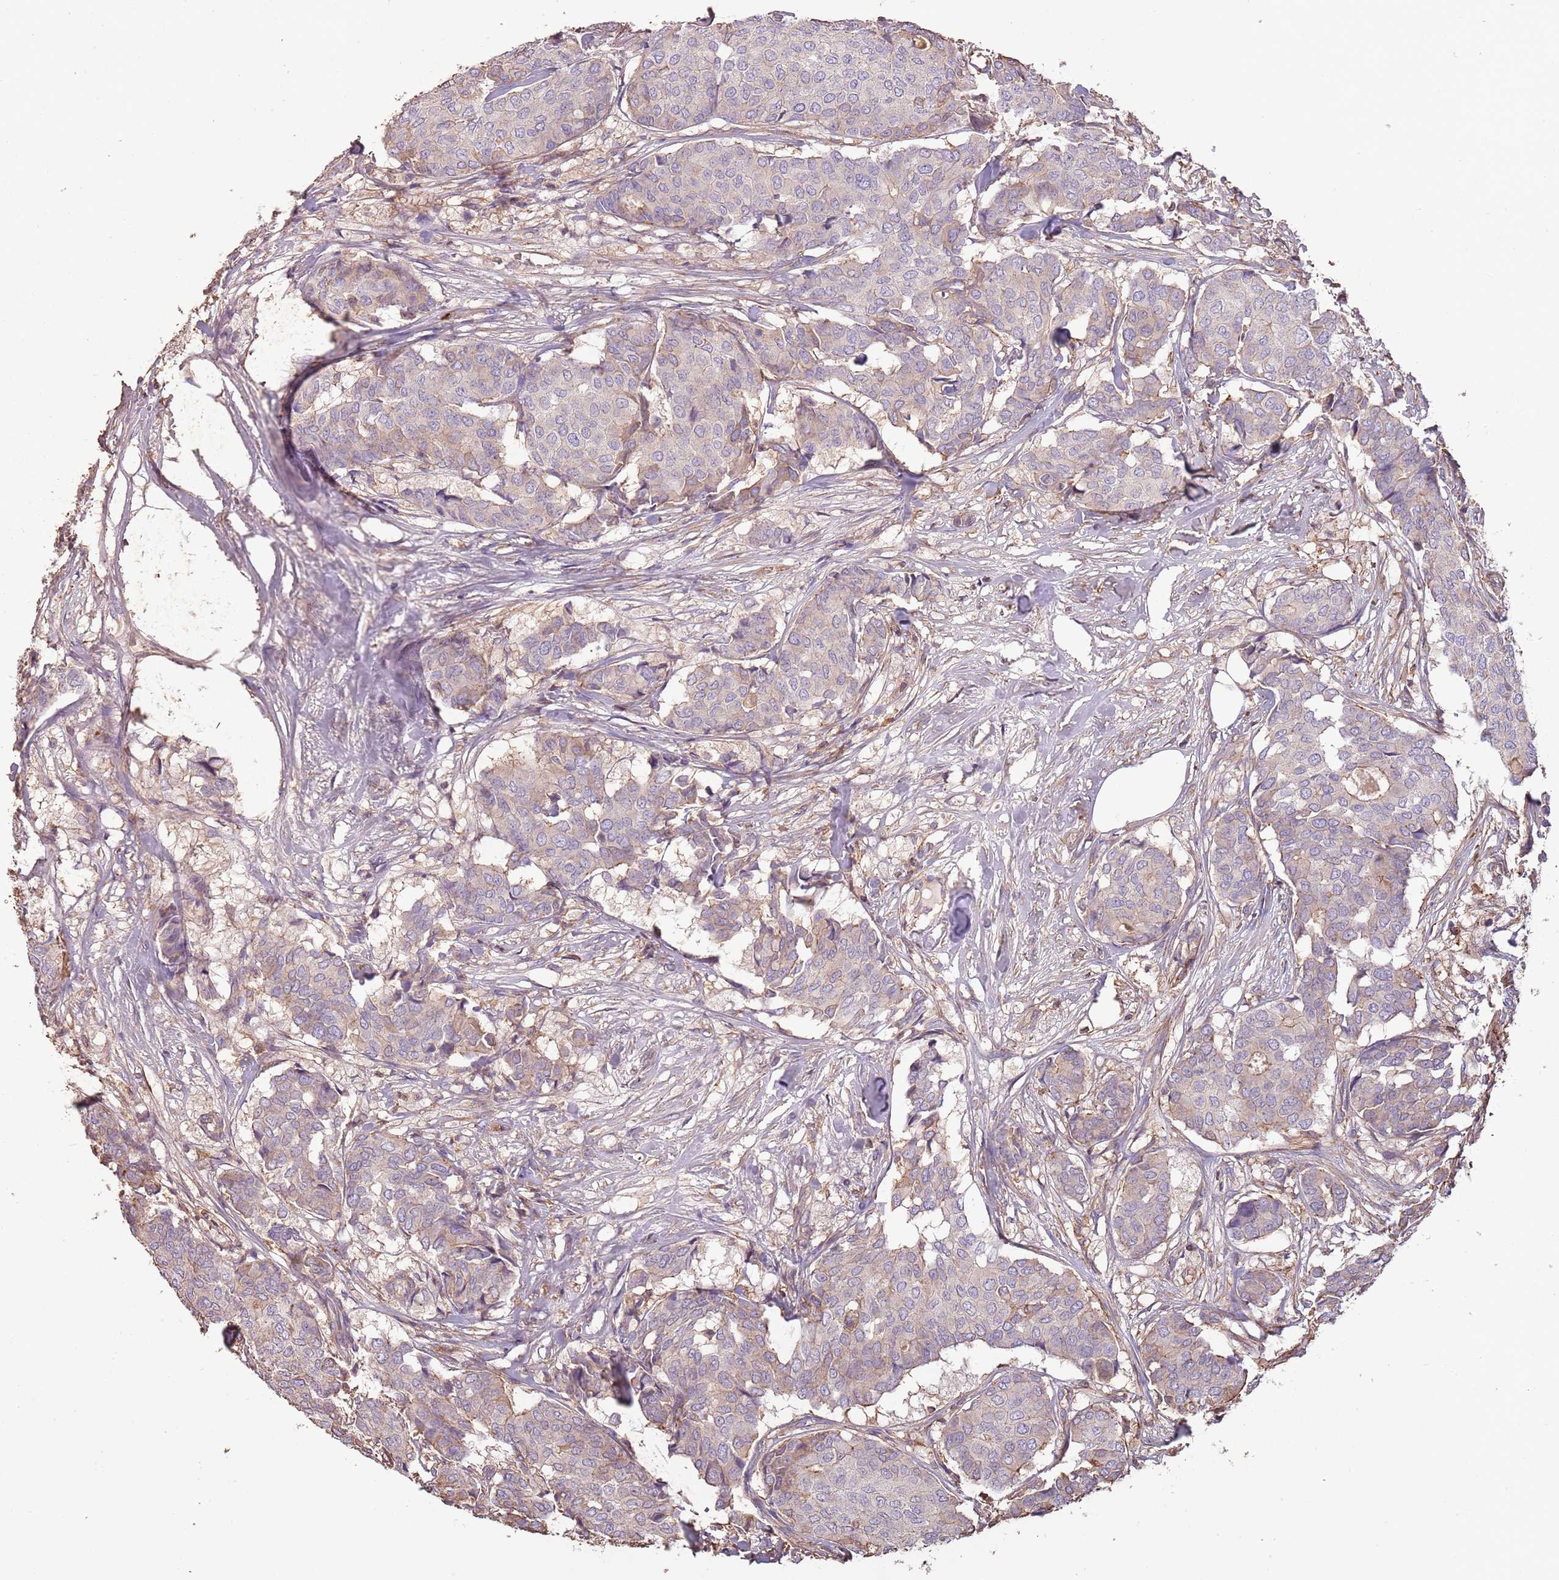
{"staining": {"intensity": "negative", "quantity": "none", "location": "none"}, "tissue": "breast cancer", "cell_type": "Tumor cells", "image_type": "cancer", "snomed": [{"axis": "morphology", "description": "Duct carcinoma"}, {"axis": "topography", "description": "Breast"}], "caption": "IHC image of human breast cancer (intraductal carcinoma) stained for a protein (brown), which reveals no staining in tumor cells.", "gene": "FECH", "patient": {"sex": "female", "age": 75}}